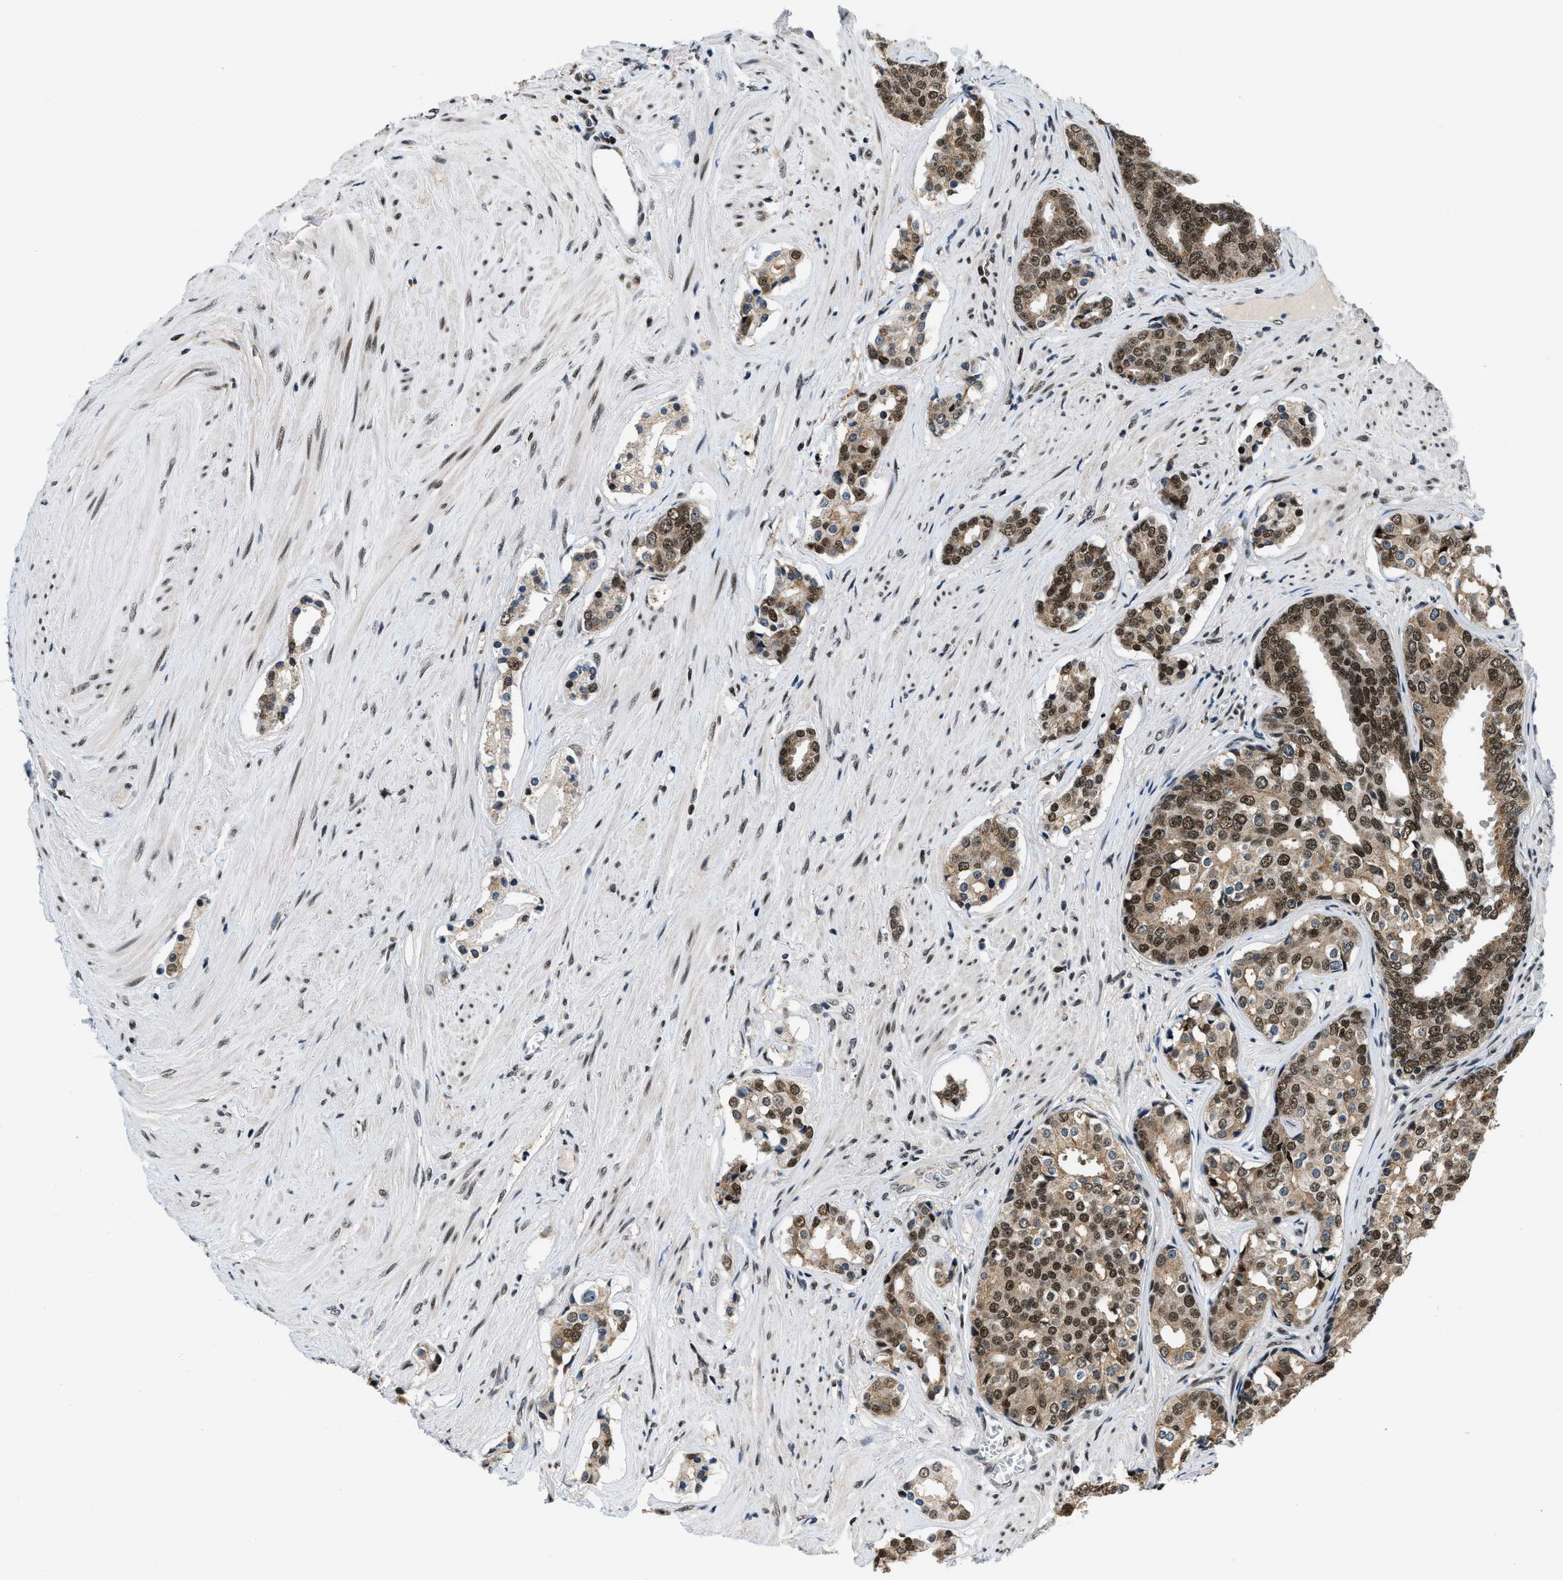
{"staining": {"intensity": "strong", "quantity": "25%-75%", "location": "nuclear"}, "tissue": "prostate cancer", "cell_type": "Tumor cells", "image_type": "cancer", "snomed": [{"axis": "morphology", "description": "Adenocarcinoma, High grade"}, {"axis": "topography", "description": "Prostate"}], "caption": "Immunohistochemistry of prostate cancer (high-grade adenocarcinoma) exhibits high levels of strong nuclear positivity in about 25%-75% of tumor cells.", "gene": "KDM3B", "patient": {"sex": "male", "age": 71}}